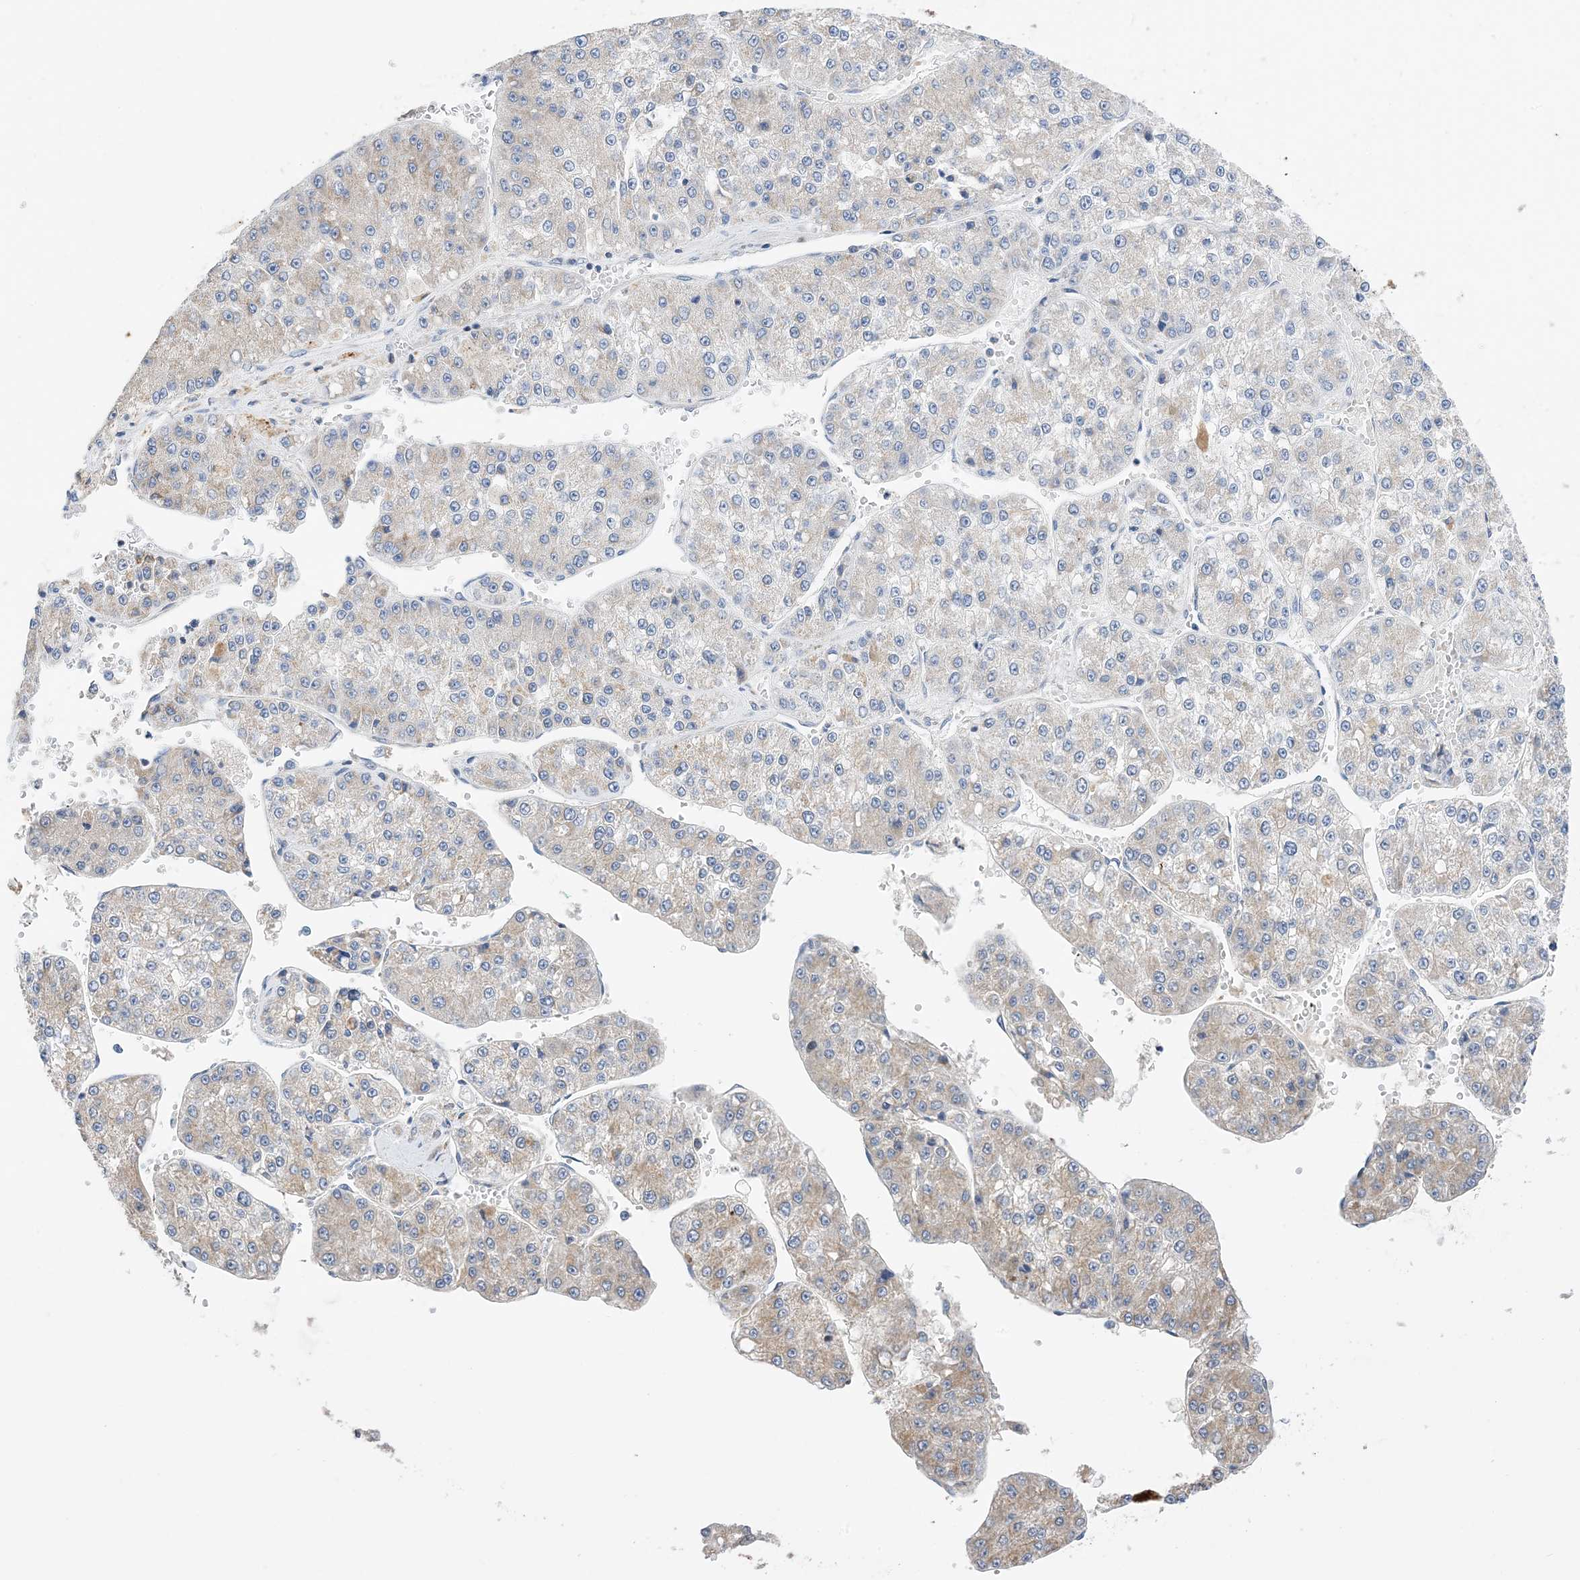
{"staining": {"intensity": "weak", "quantity": "<25%", "location": "cytoplasmic/membranous"}, "tissue": "liver cancer", "cell_type": "Tumor cells", "image_type": "cancer", "snomed": [{"axis": "morphology", "description": "Carcinoma, Hepatocellular, NOS"}, {"axis": "topography", "description": "Liver"}], "caption": "This is an immunohistochemistry (IHC) histopathology image of liver cancer. There is no expression in tumor cells.", "gene": "PLK4", "patient": {"sex": "female", "age": 73}}